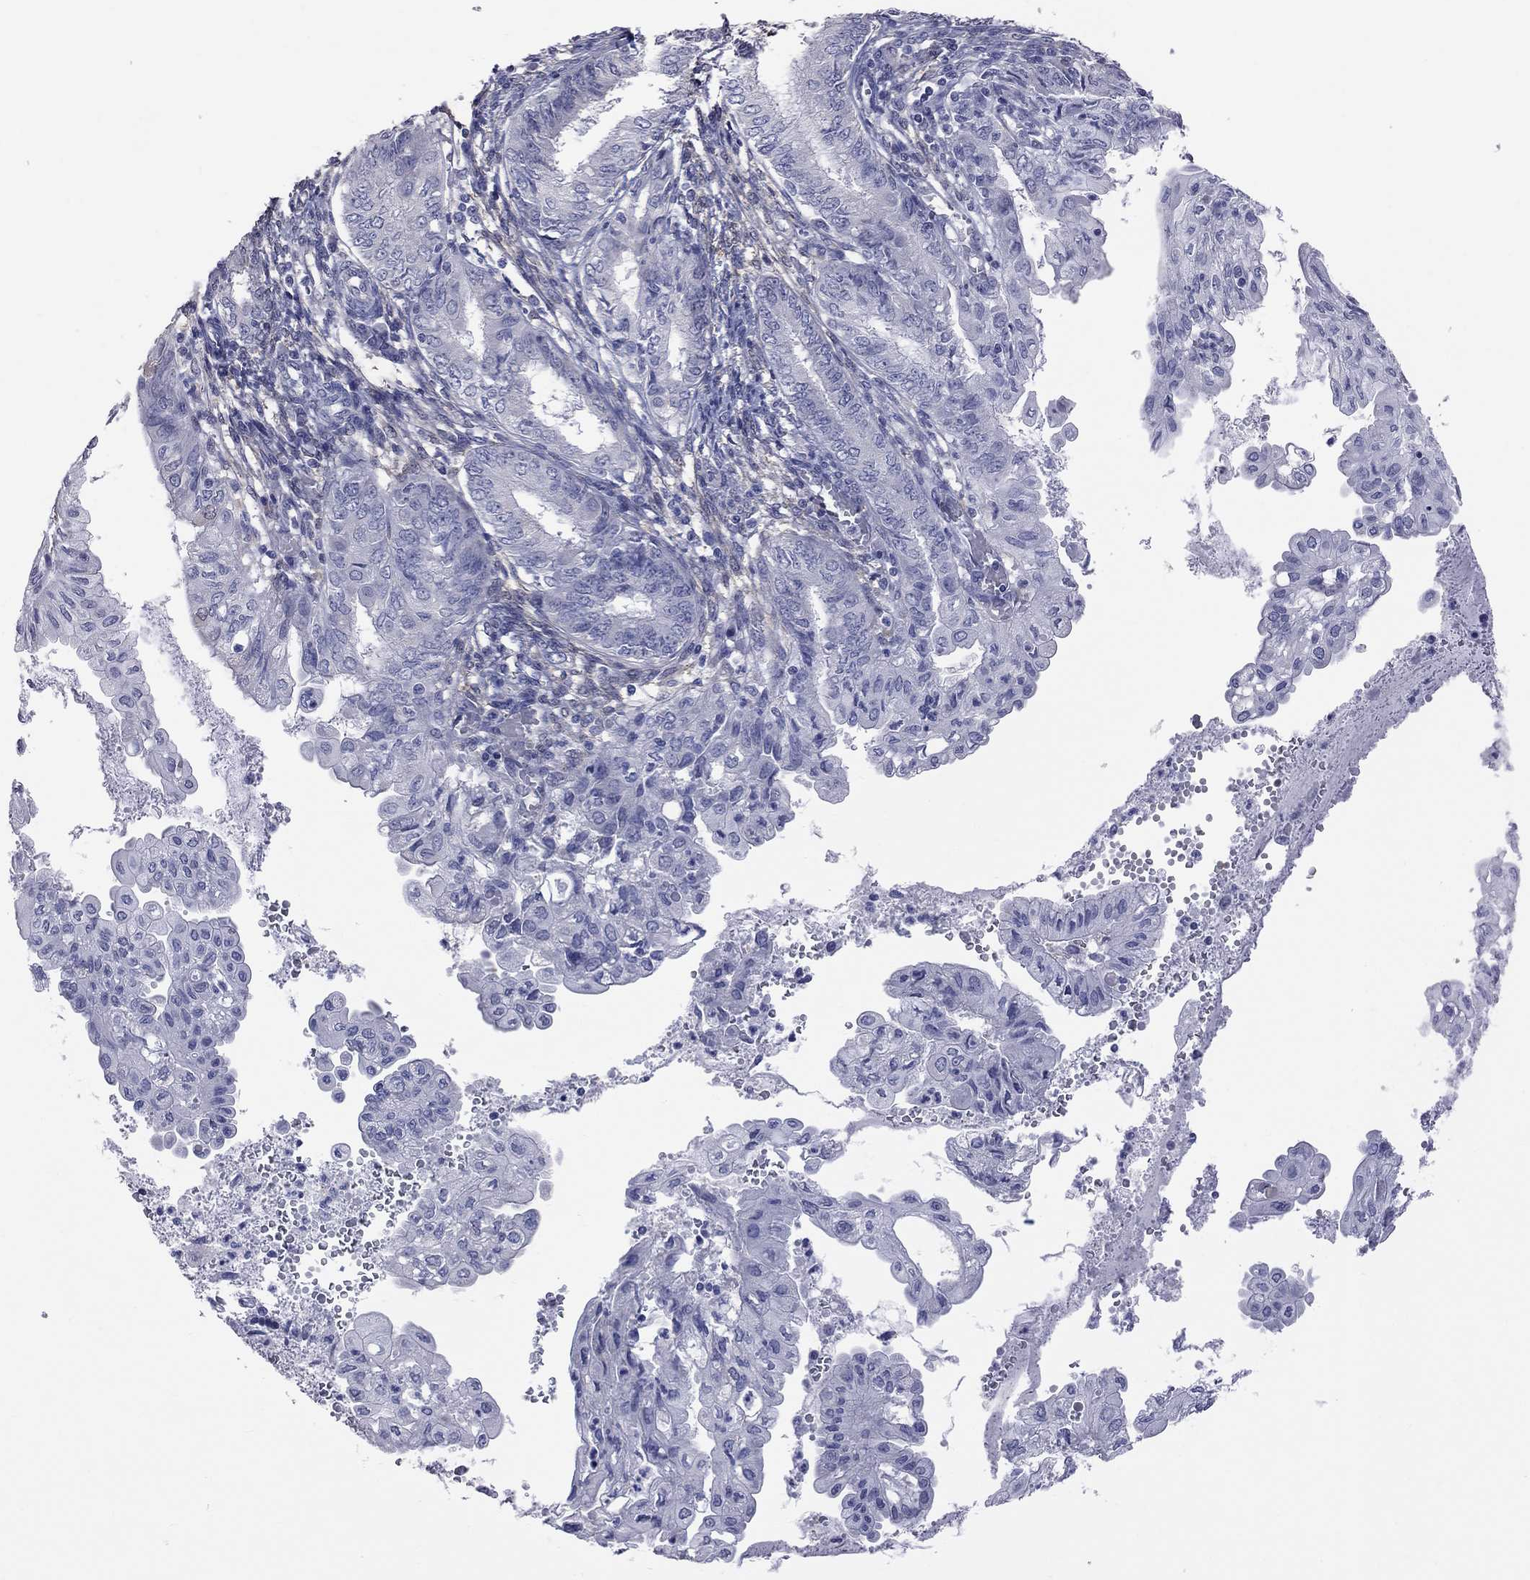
{"staining": {"intensity": "negative", "quantity": "none", "location": "none"}, "tissue": "endometrial cancer", "cell_type": "Tumor cells", "image_type": "cancer", "snomed": [{"axis": "morphology", "description": "Adenocarcinoma, NOS"}, {"axis": "topography", "description": "Endometrium"}], "caption": "A histopathology image of endometrial adenocarcinoma stained for a protein reveals no brown staining in tumor cells.", "gene": "HYLS1", "patient": {"sex": "female", "age": 68}}